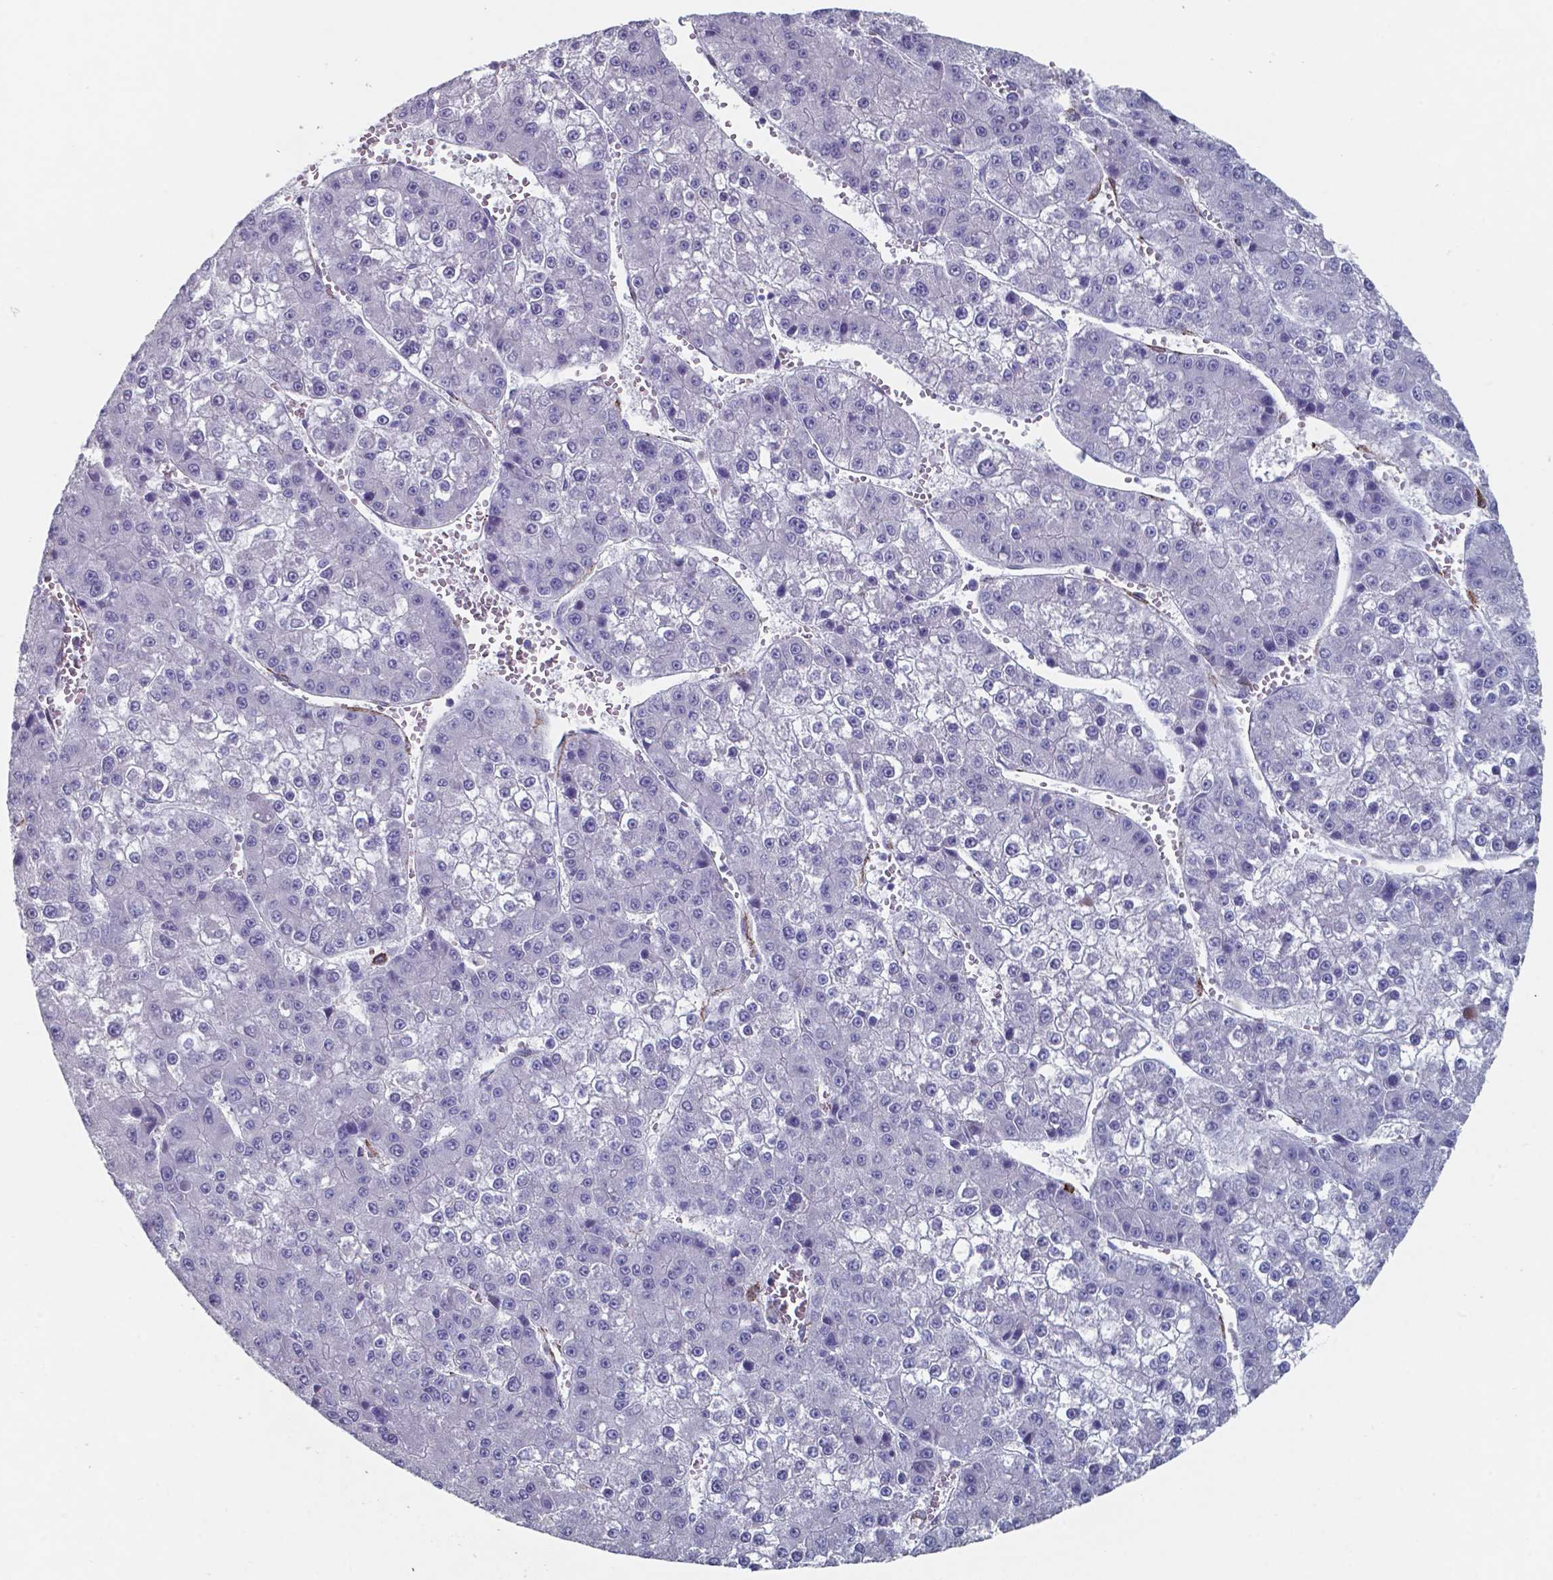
{"staining": {"intensity": "negative", "quantity": "none", "location": "none"}, "tissue": "liver cancer", "cell_type": "Tumor cells", "image_type": "cancer", "snomed": [{"axis": "morphology", "description": "Carcinoma, Hepatocellular, NOS"}, {"axis": "topography", "description": "Liver"}], "caption": "Immunohistochemical staining of human liver hepatocellular carcinoma reveals no significant positivity in tumor cells.", "gene": "PLA2R1", "patient": {"sex": "female", "age": 73}}